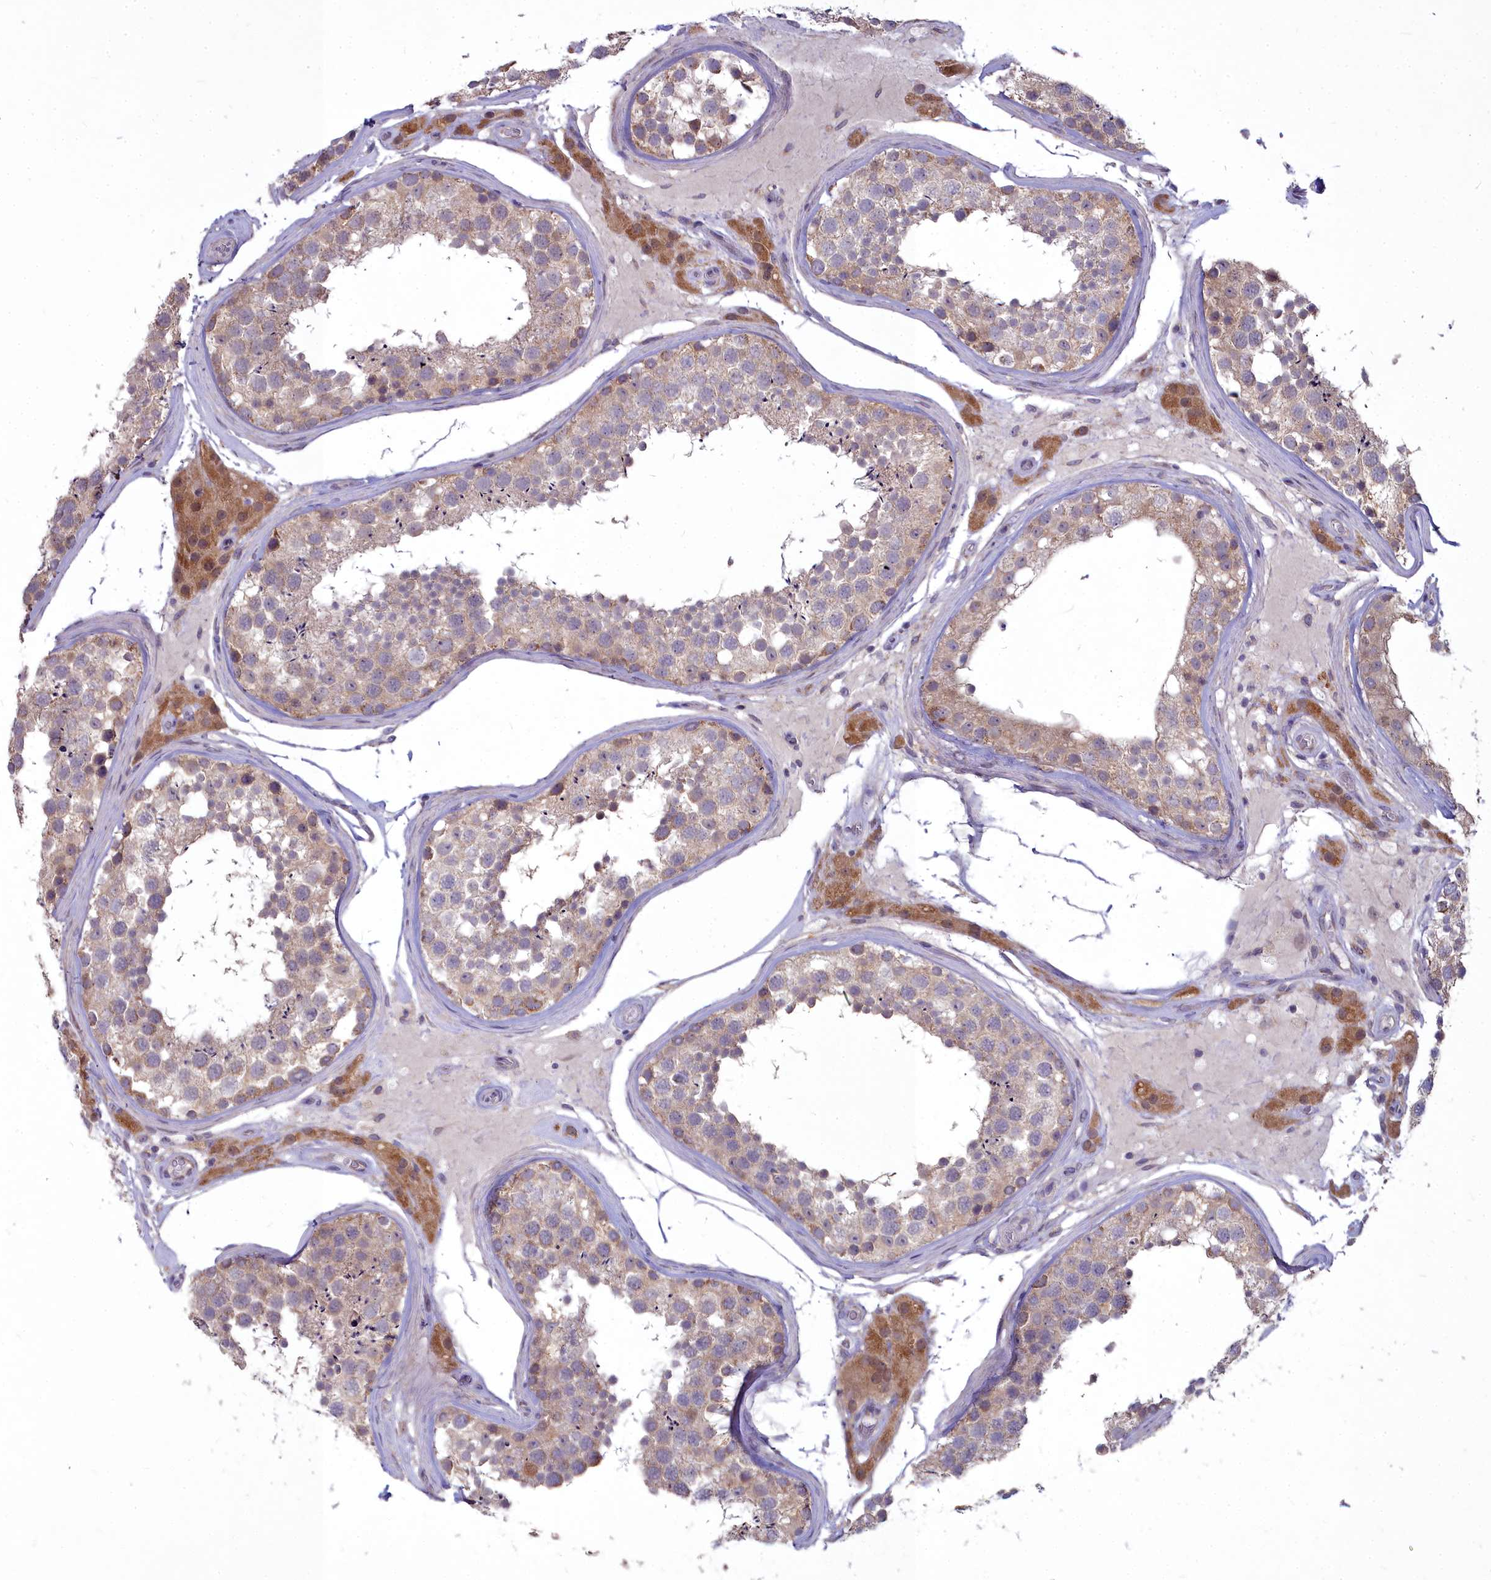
{"staining": {"intensity": "moderate", "quantity": ">75%", "location": "cytoplasmic/membranous"}, "tissue": "testis", "cell_type": "Cells in seminiferous ducts", "image_type": "normal", "snomed": [{"axis": "morphology", "description": "Normal tissue, NOS"}, {"axis": "topography", "description": "Testis"}], "caption": "IHC of unremarkable human testis reveals medium levels of moderate cytoplasmic/membranous expression in approximately >75% of cells in seminiferous ducts.", "gene": "MICU2", "patient": {"sex": "male", "age": 46}}